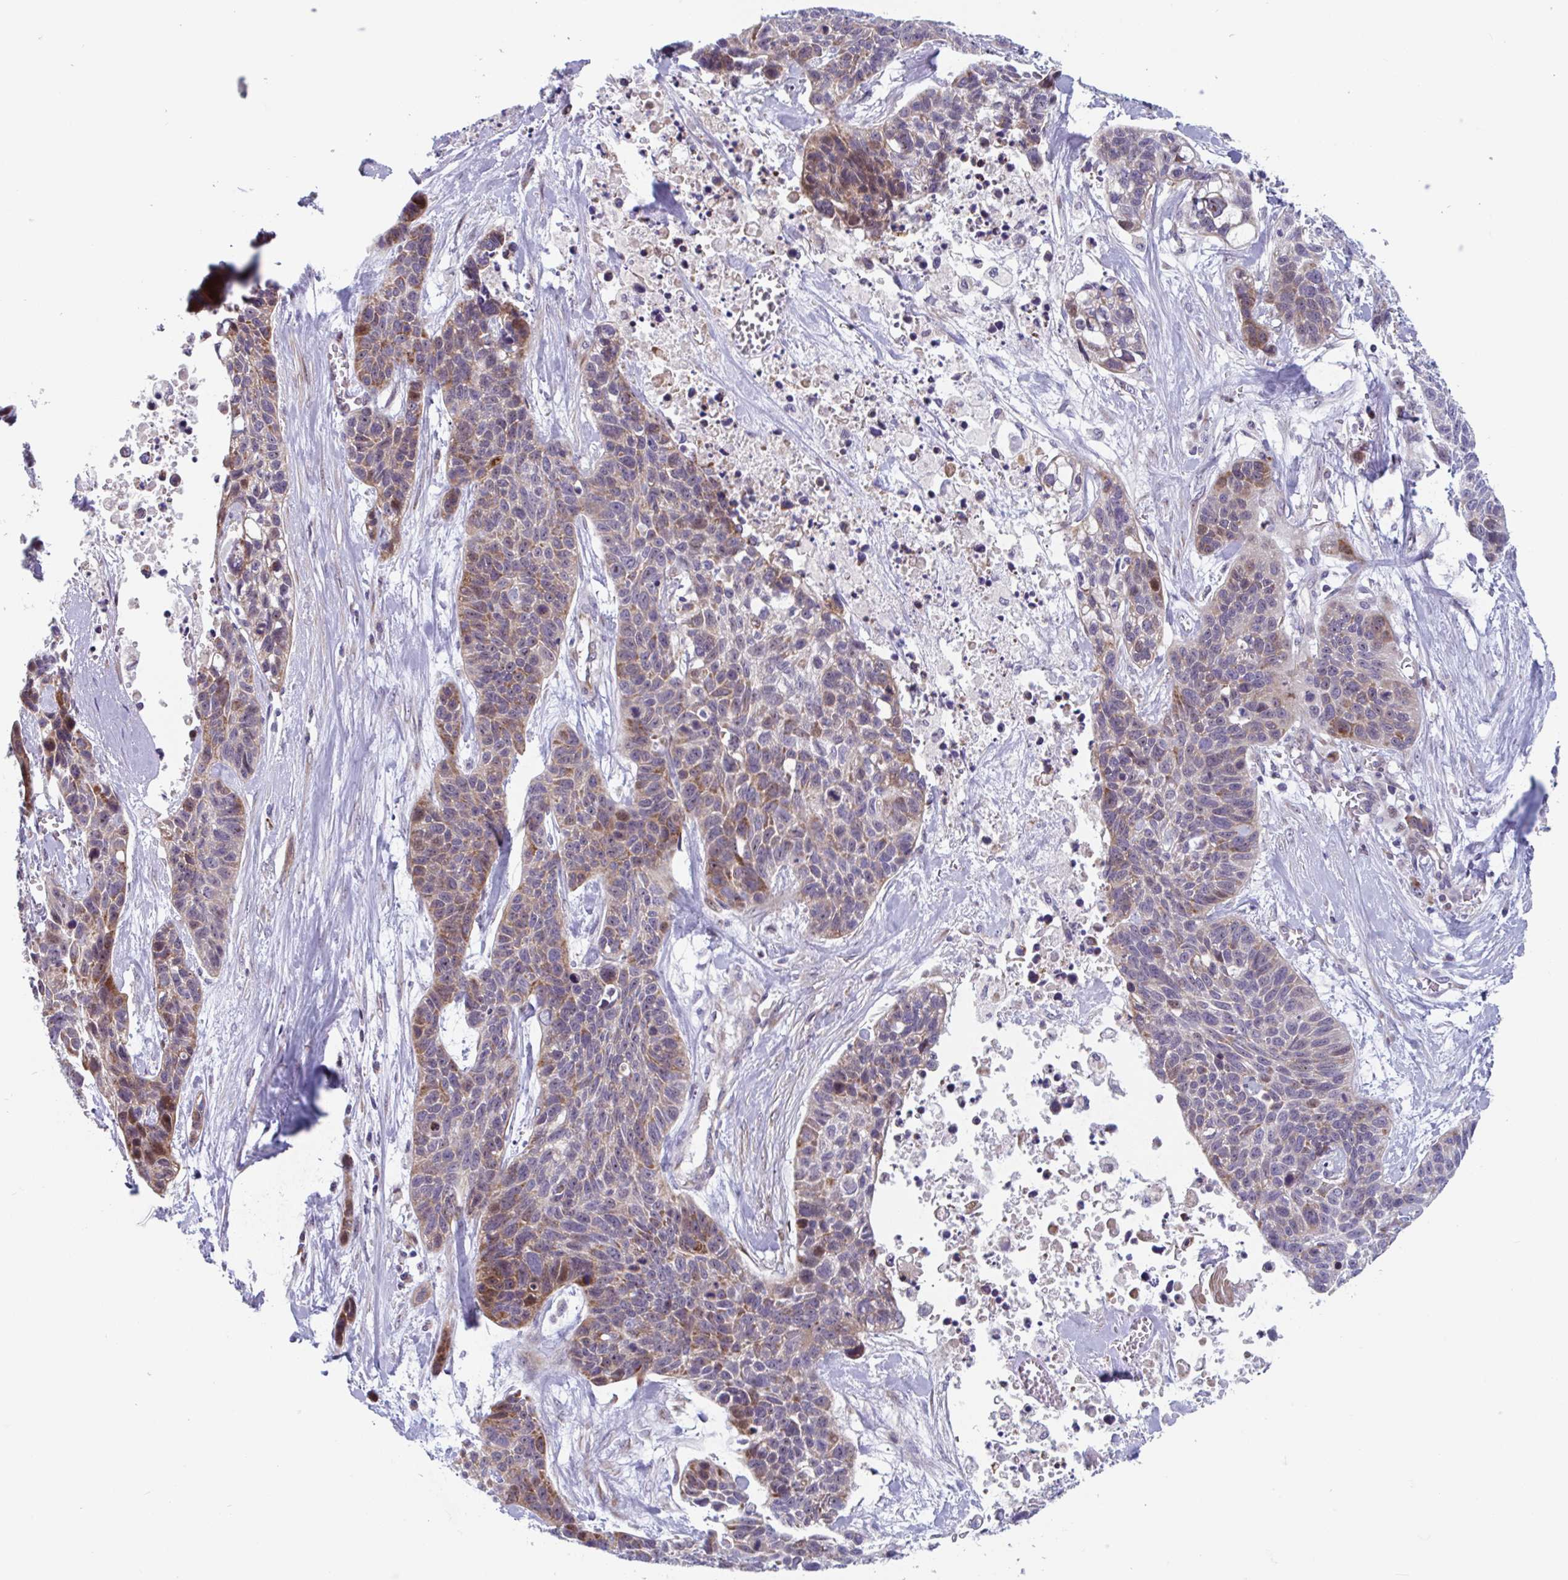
{"staining": {"intensity": "moderate", "quantity": "<25%", "location": "cytoplasmic/membranous"}, "tissue": "lung cancer", "cell_type": "Tumor cells", "image_type": "cancer", "snomed": [{"axis": "morphology", "description": "Squamous cell carcinoma, NOS"}, {"axis": "topography", "description": "Lung"}], "caption": "A brown stain shows moderate cytoplasmic/membranous staining of a protein in human squamous cell carcinoma (lung) tumor cells.", "gene": "DUXA", "patient": {"sex": "male", "age": 62}}